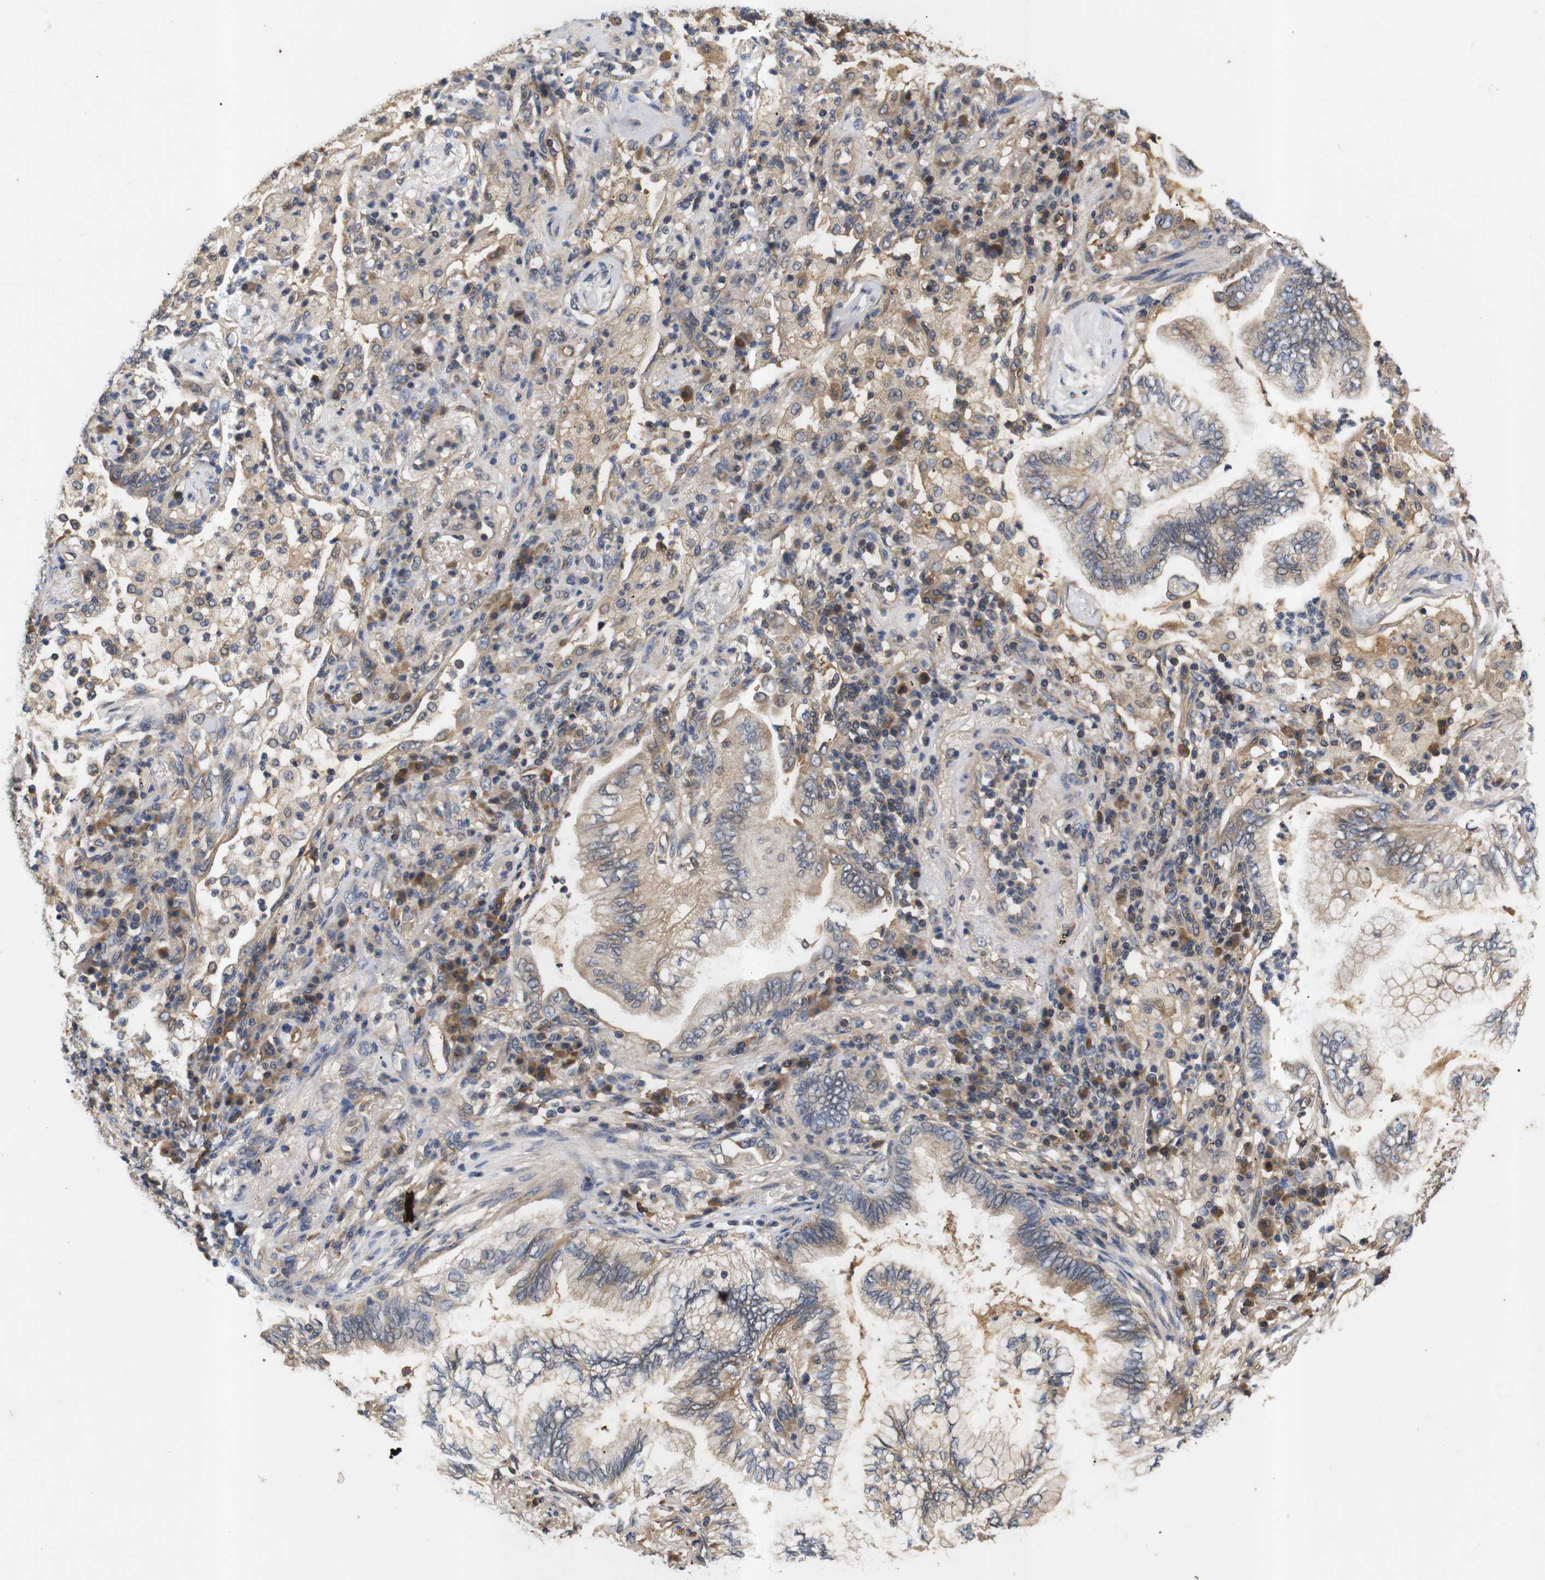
{"staining": {"intensity": "moderate", "quantity": "25%-75%", "location": "cytoplasmic/membranous"}, "tissue": "lung cancer", "cell_type": "Tumor cells", "image_type": "cancer", "snomed": [{"axis": "morphology", "description": "Normal tissue, NOS"}, {"axis": "morphology", "description": "Adenocarcinoma, NOS"}, {"axis": "topography", "description": "Bronchus"}, {"axis": "topography", "description": "Lung"}], "caption": "Adenocarcinoma (lung) tissue reveals moderate cytoplasmic/membranous expression in approximately 25%-75% of tumor cells The protein of interest is stained brown, and the nuclei are stained in blue (DAB IHC with brightfield microscopy, high magnification).", "gene": "RIPK1", "patient": {"sex": "female", "age": 70}}